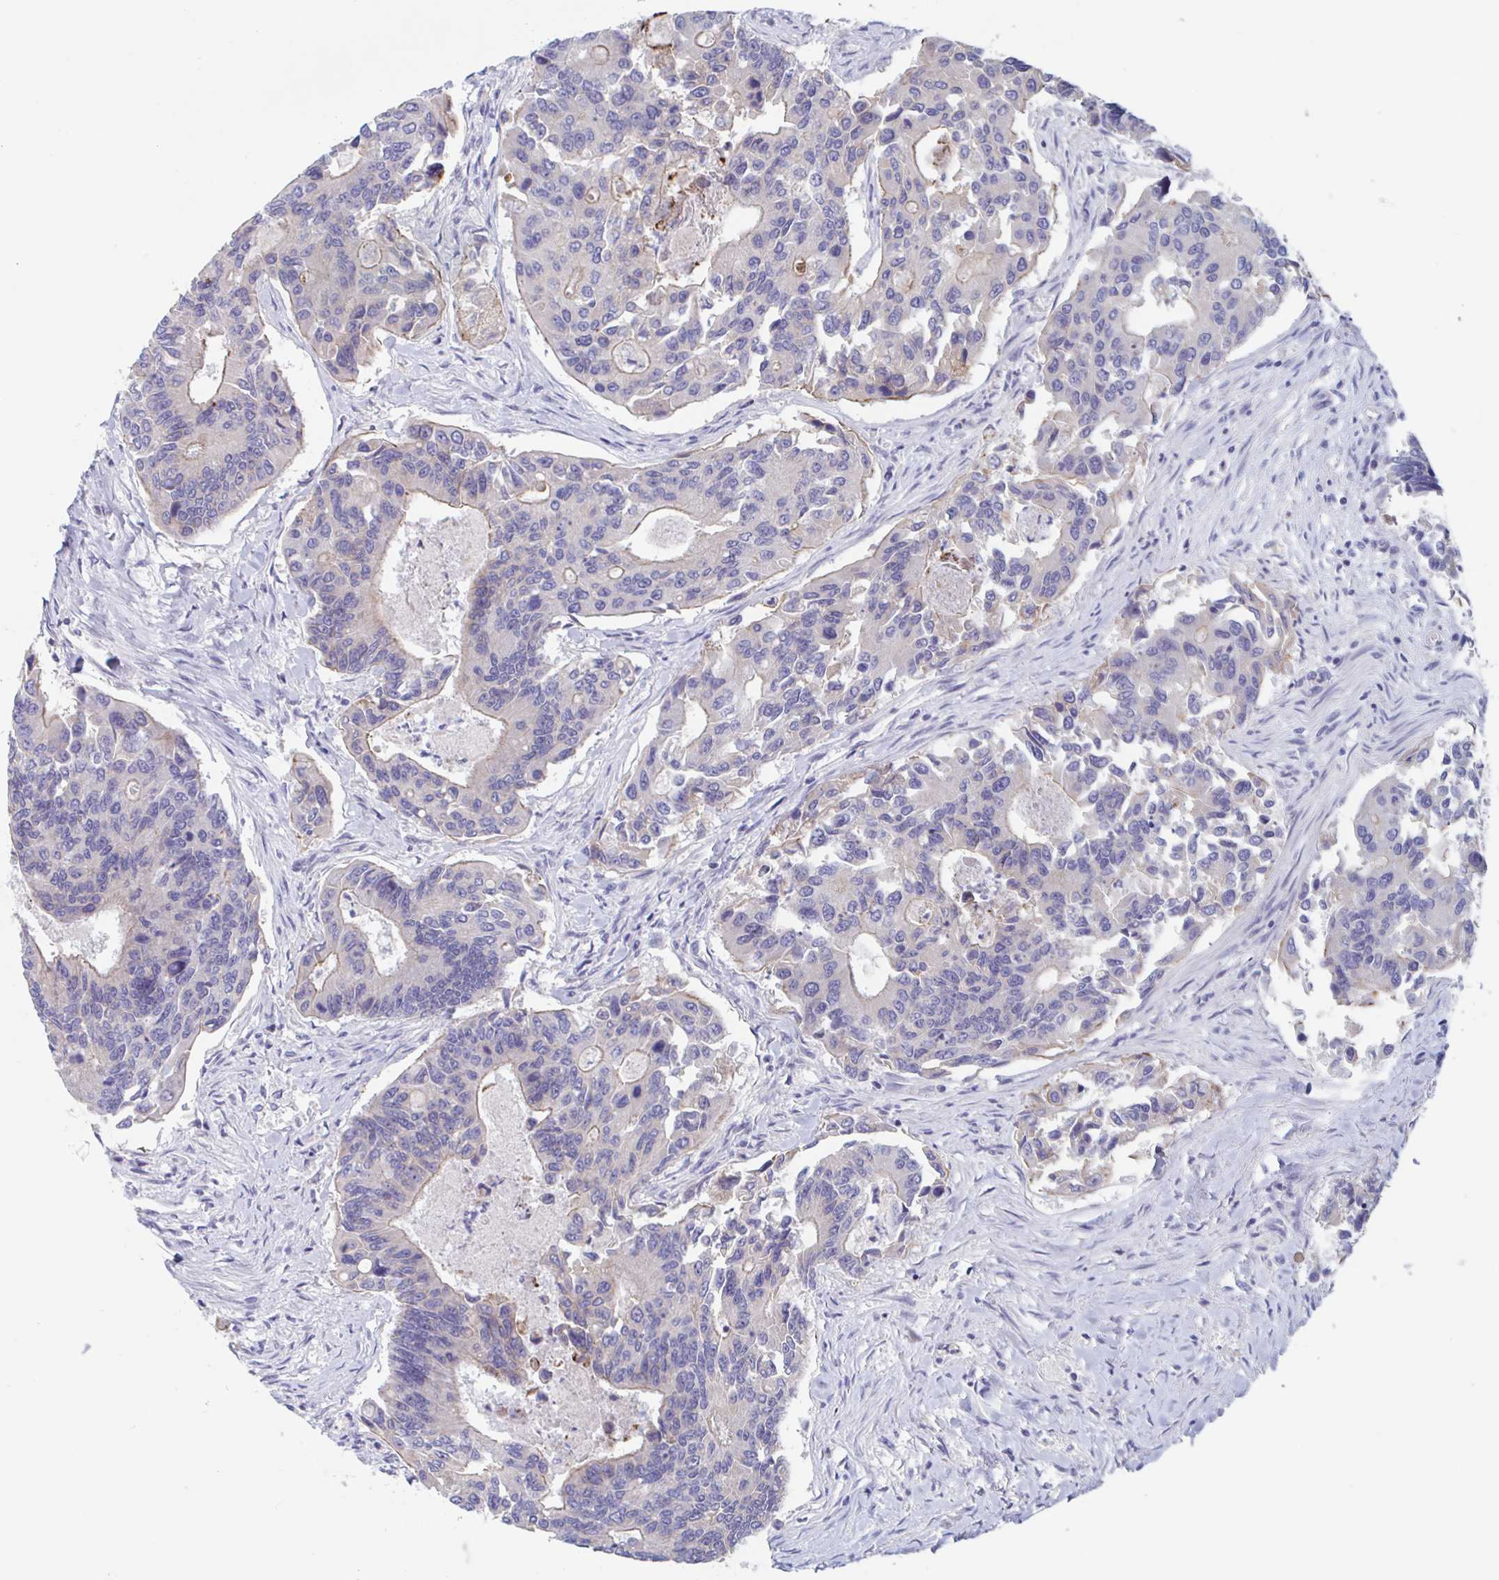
{"staining": {"intensity": "weak", "quantity": "<25%", "location": "cytoplasmic/membranous"}, "tissue": "colorectal cancer", "cell_type": "Tumor cells", "image_type": "cancer", "snomed": [{"axis": "morphology", "description": "Adenocarcinoma, NOS"}, {"axis": "topography", "description": "Colon"}], "caption": "Adenocarcinoma (colorectal) stained for a protein using IHC exhibits no expression tumor cells.", "gene": "UNKL", "patient": {"sex": "female", "age": 67}}